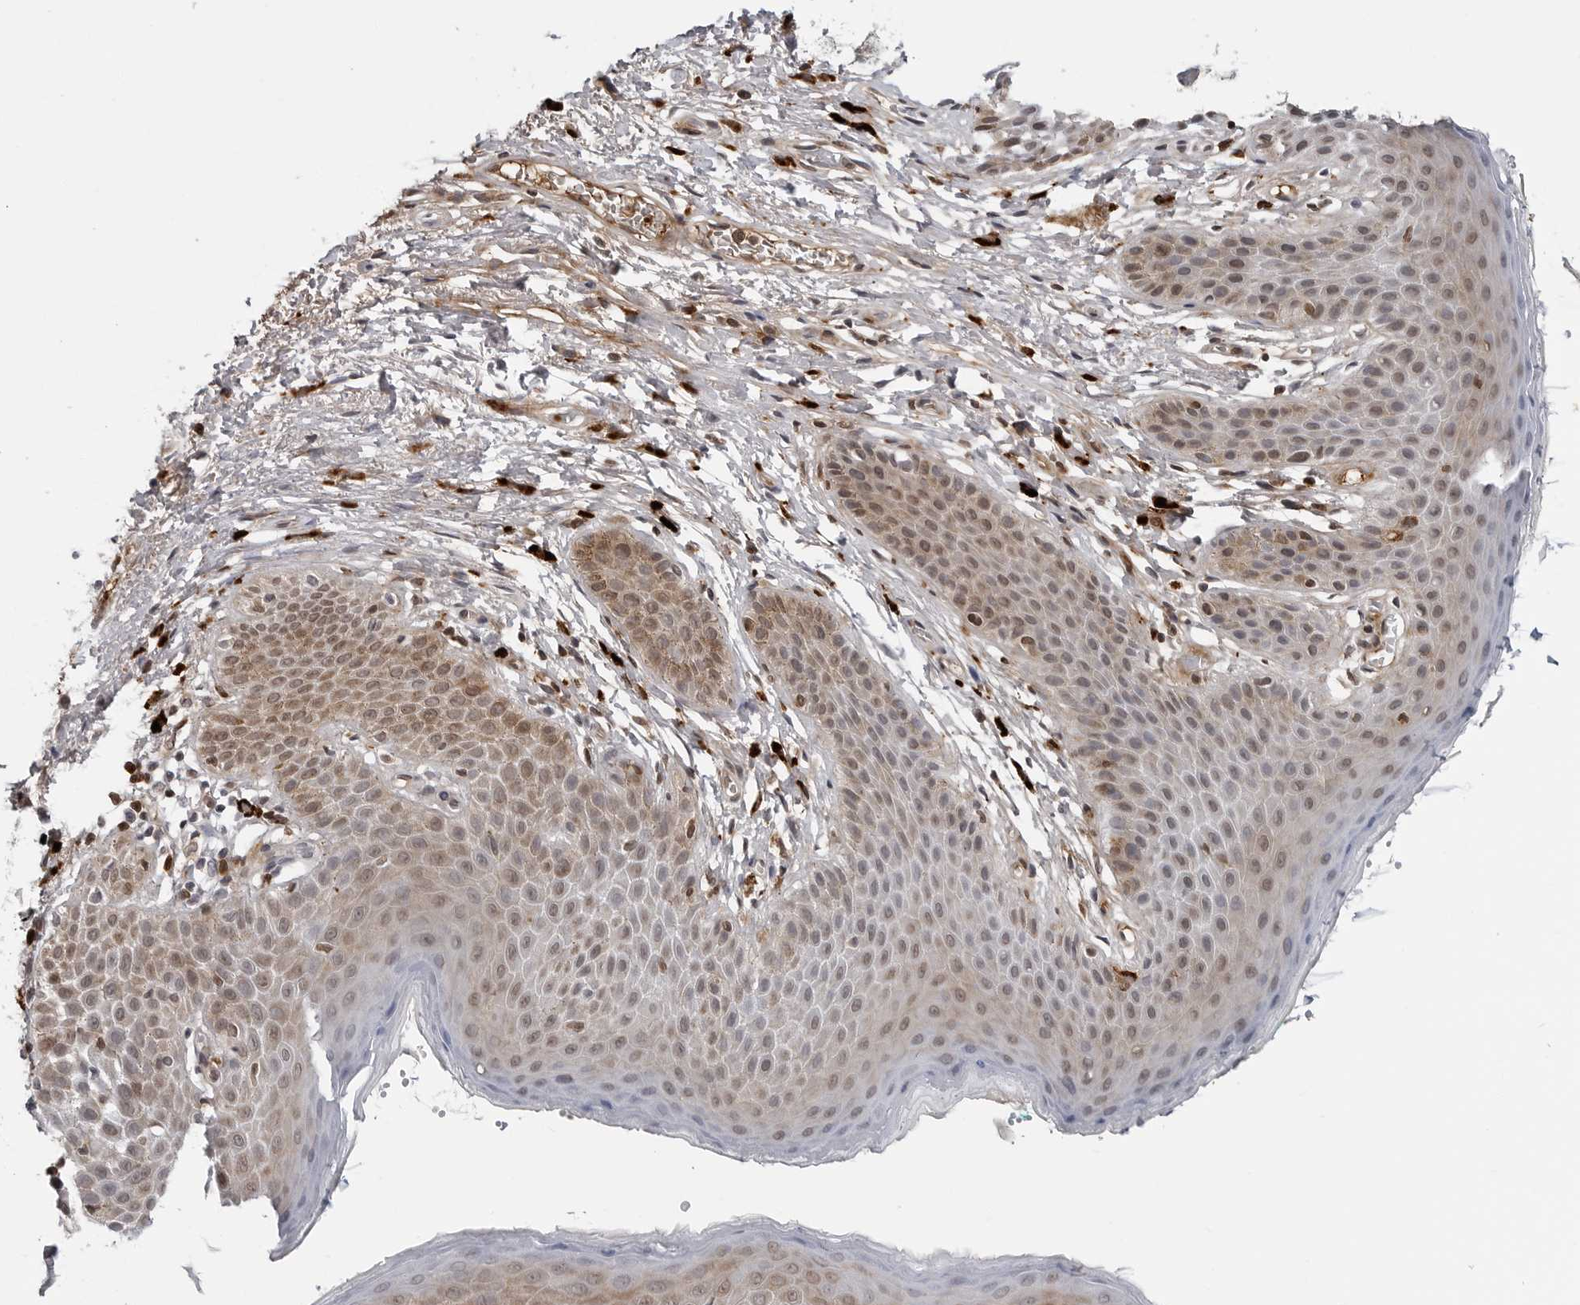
{"staining": {"intensity": "weak", "quantity": "25%-75%", "location": "cytoplasmic/membranous"}, "tissue": "skin", "cell_type": "Epidermal cells", "image_type": "normal", "snomed": [{"axis": "morphology", "description": "Normal tissue, NOS"}, {"axis": "topography", "description": "Anal"}], "caption": "This photomicrograph exhibits immunohistochemistry staining of benign human skin, with low weak cytoplasmic/membranous positivity in about 25%-75% of epidermal cells.", "gene": "CXCR5", "patient": {"sex": "male", "age": 74}}